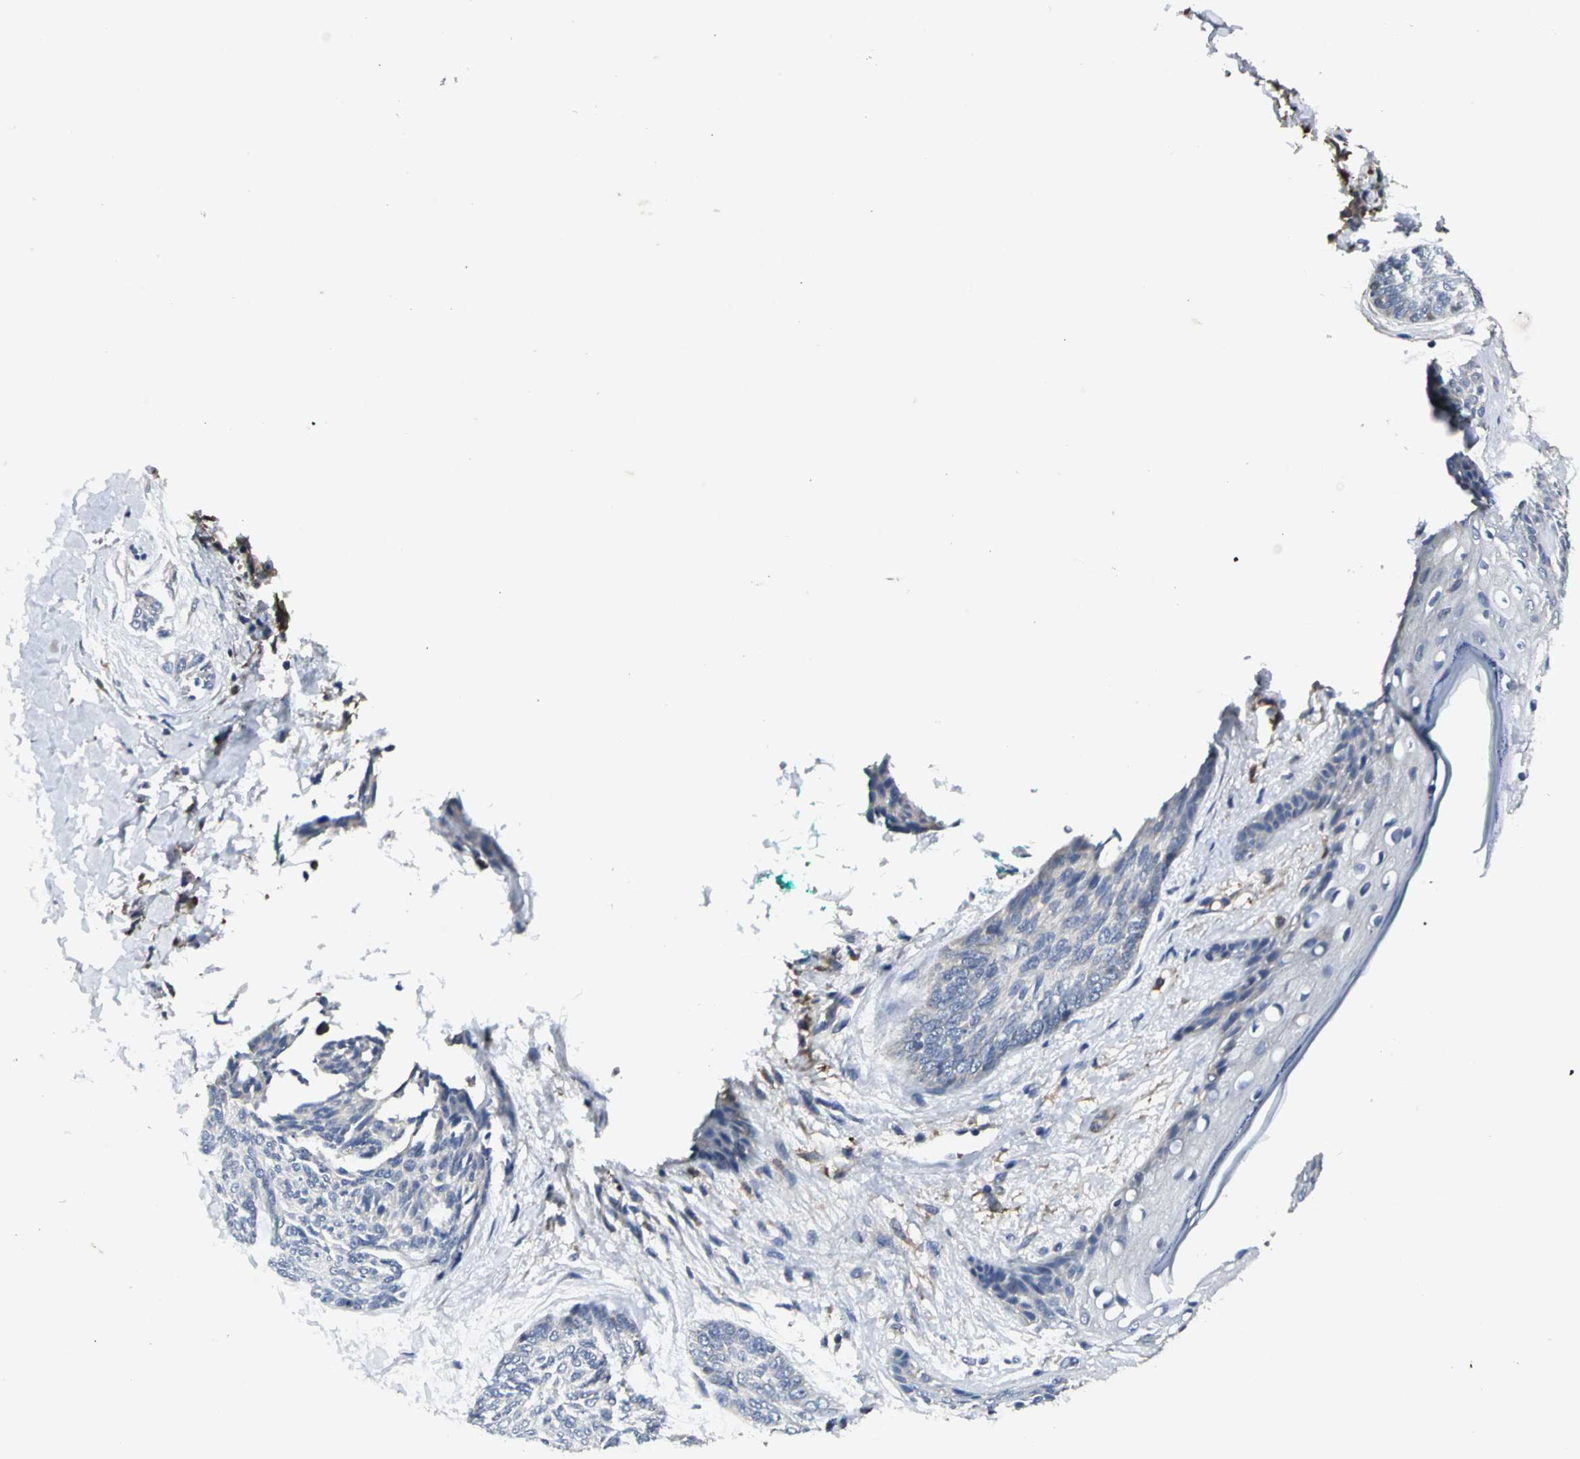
{"staining": {"intensity": "negative", "quantity": "none", "location": "none"}, "tissue": "skin cancer", "cell_type": "Tumor cells", "image_type": "cancer", "snomed": [{"axis": "morphology", "description": "Normal tissue, NOS"}, {"axis": "morphology", "description": "Basal cell carcinoma"}, {"axis": "topography", "description": "Skin"}], "caption": "Image shows no significant protein expression in tumor cells of skin basal cell carcinoma.", "gene": "CHRNB1", "patient": {"sex": "female", "age": 71}}